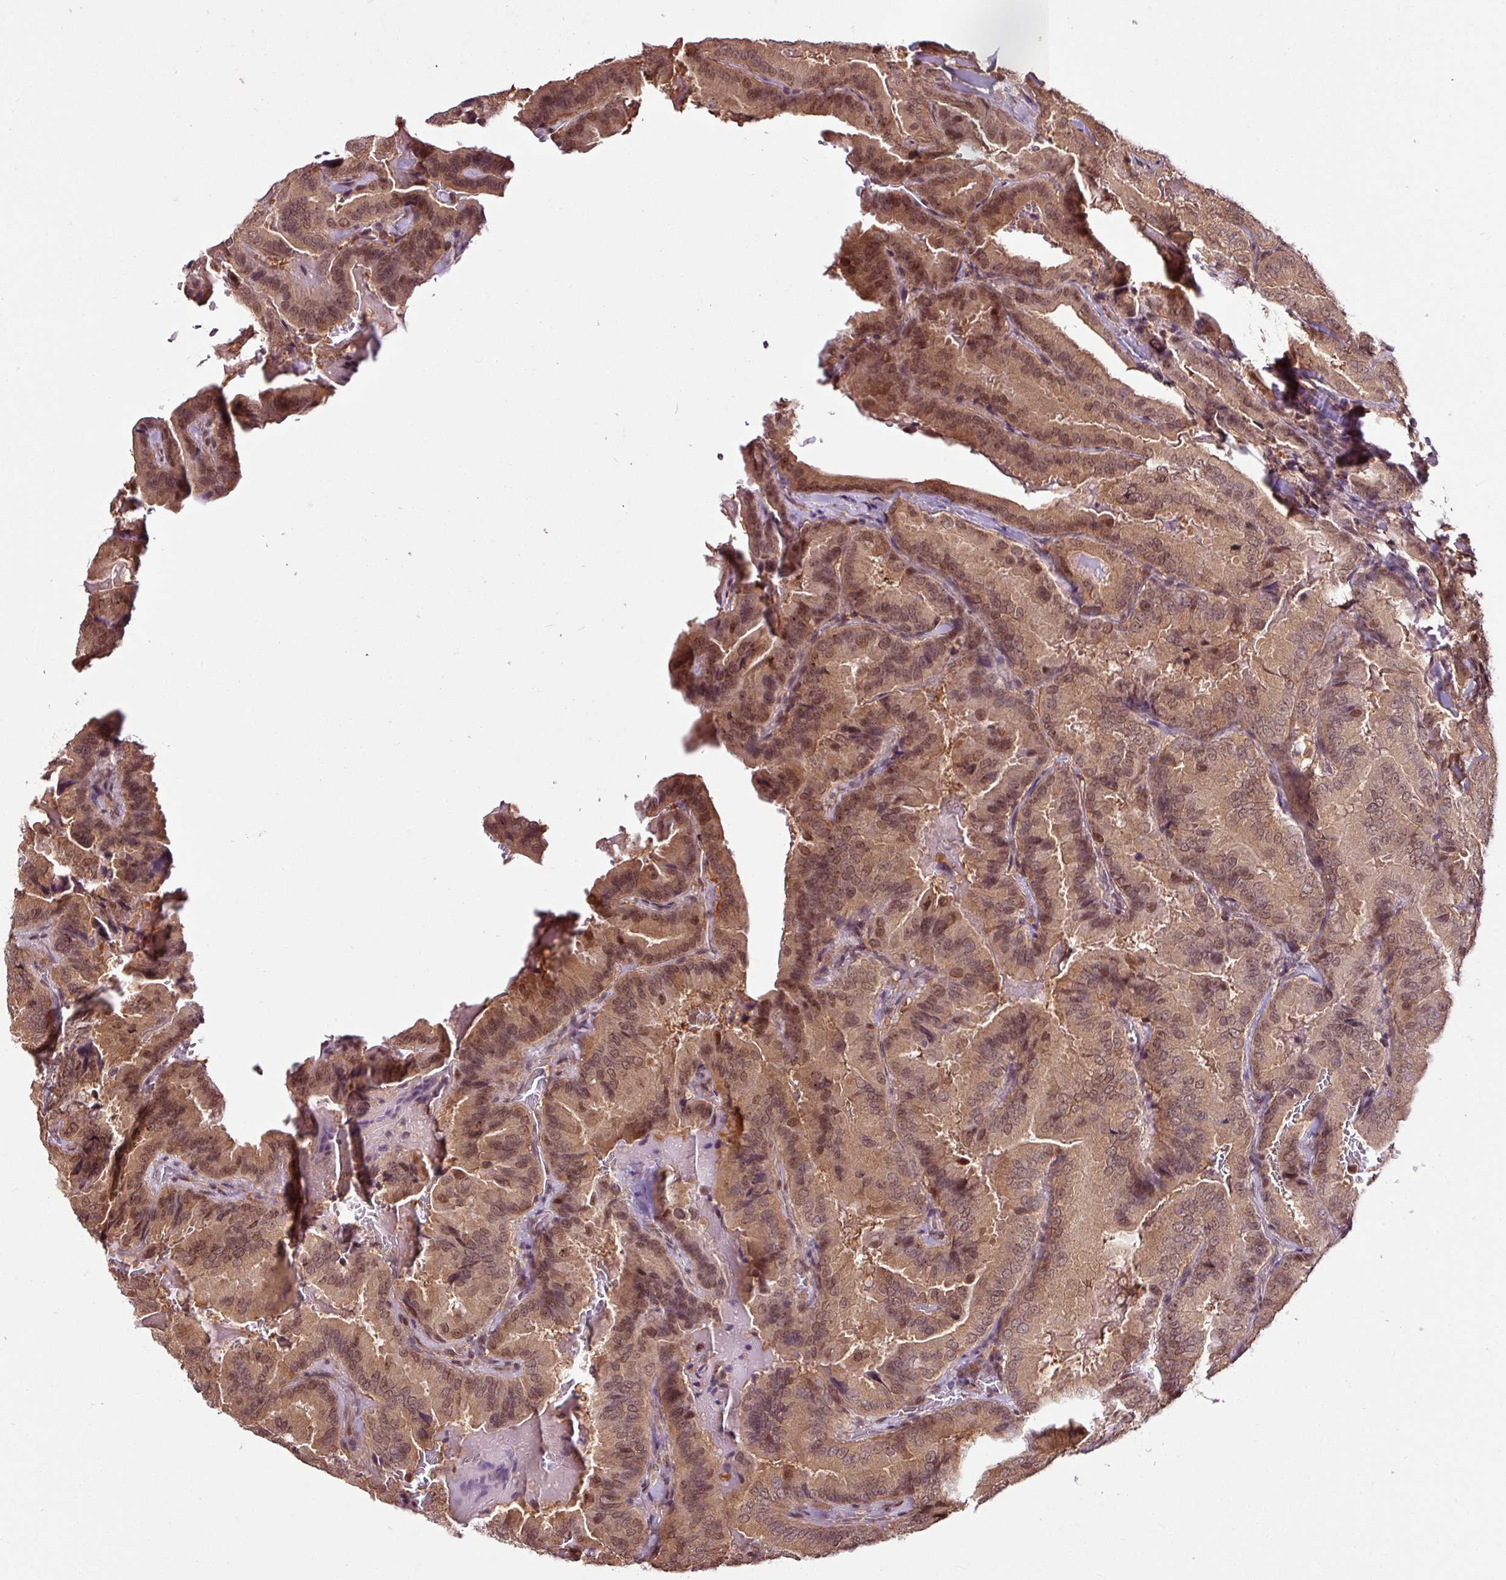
{"staining": {"intensity": "moderate", "quantity": ">75%", "location": "cytoplasmic/membranous,nuclear"}, "tissue": "thyroid cancer", "cell_type": "Tumor cells", "image_type": "cancer", "snomed": [{"axis": "morphology", "description": "Papillary adenocarcinoma, NOS"}, {"axis": "topography", "description": "Thyroid gland"}], "caption": "The photomicrograph displays a brown stain indicating the presence of a protein in the cytoplasmic/membranous and nuclear of tumor cells in thyroid papillary adenocarcinoma.", "gene": "ITPKC", "patient": {"sex": "male", "age": 61}}